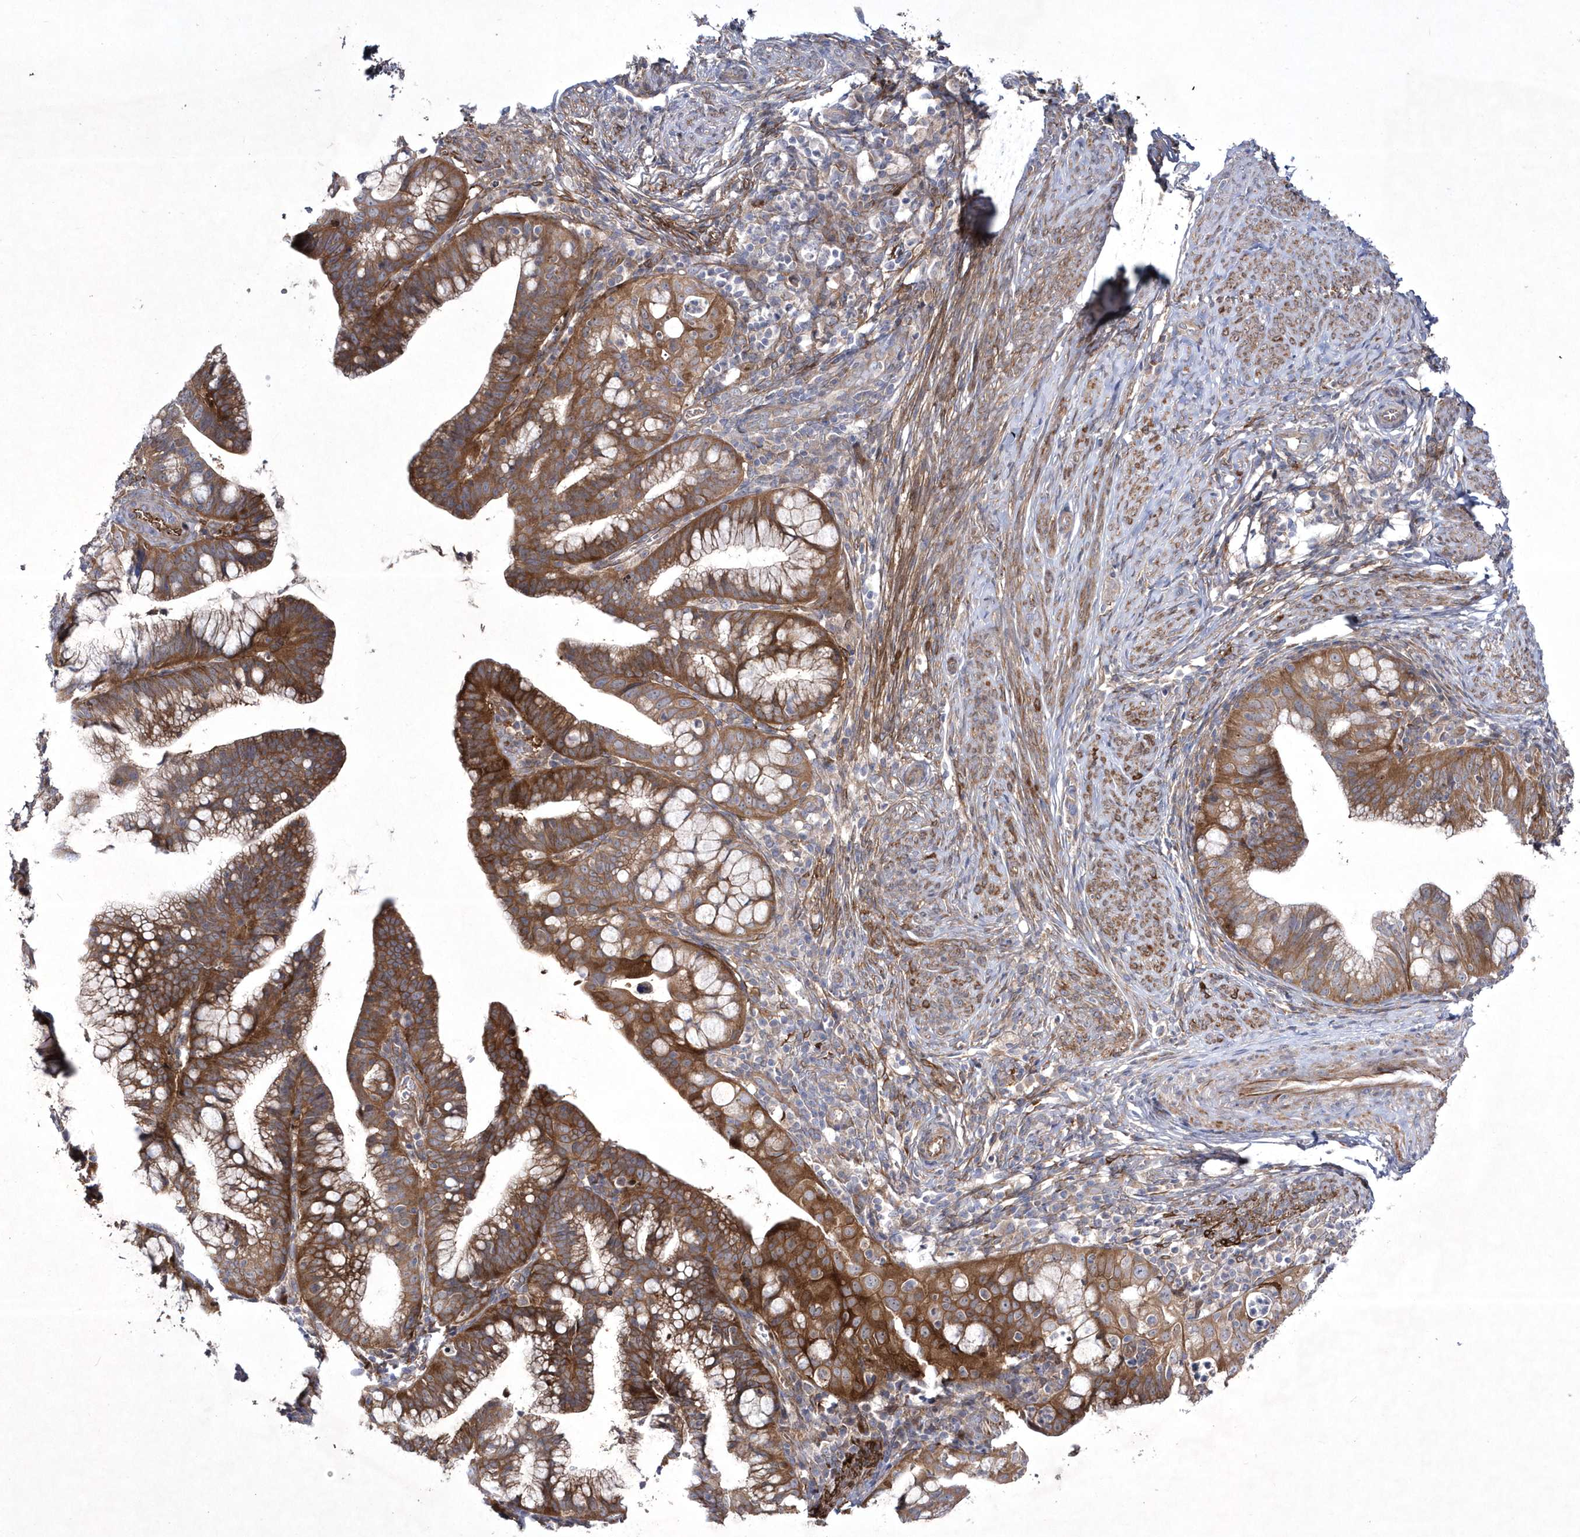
{"staining": {"intensity": "strong", "quantity": ">75%", "location": "cytoplasmic/membranous"}, "tissue": "cervical cancer", "cell_type": "Tumor cells", "image_type": "cancer", "snomed": [{"axis": "morphology", "description": "Adenocarcinoma, NOS"}, {"axis": "topography", "description": "Cervix"}], "caption": "Cervical adenocarcinoma stained with immunohistochemistry exhibits strong cytoplasmic/membranous expression in about >75% of tumor cells.", "gene": "DSPP", "patient": {"sex": "female", "age": 36}}